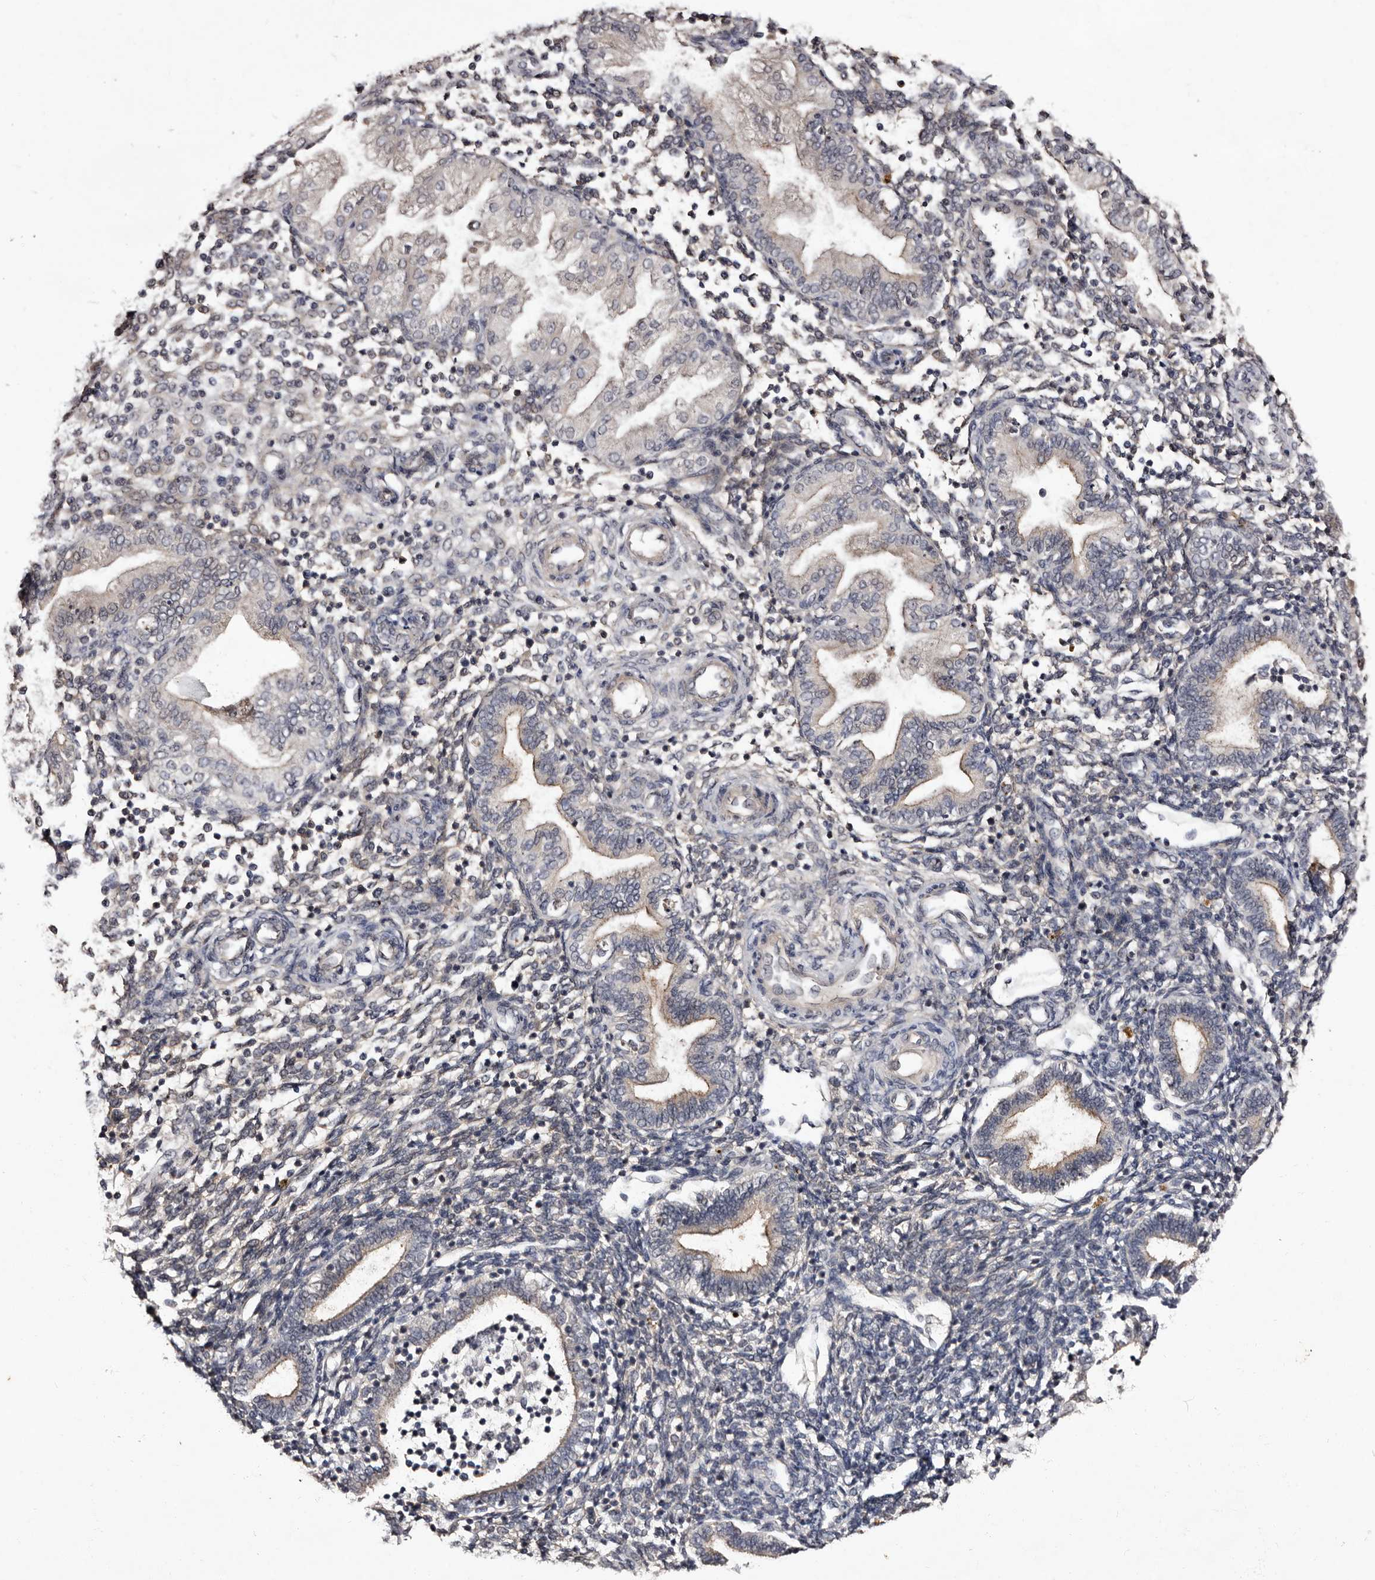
{"staining": {"intensity": "weak", "quantity": "<25%", "location": "cytoplasmic/membranous"}, "tissue": "endometrium", "cell_type": "Cells in endometrial stroma", "image_type": "normal", "snomed": [{"axis": "morphology", "description": "Normal tissue, NOS"}, {"axis": "topography", "description": "Endometrium"}], "caption": "Cells in endometrial stroma are negative for brown protein staining in normal endometrium. The staining is performed using DAB brown chromogen with nuclei counter-stained in using hematoxylin.", "gene": "LANCL2", "patient": {"sex": "female", "age": 53}}